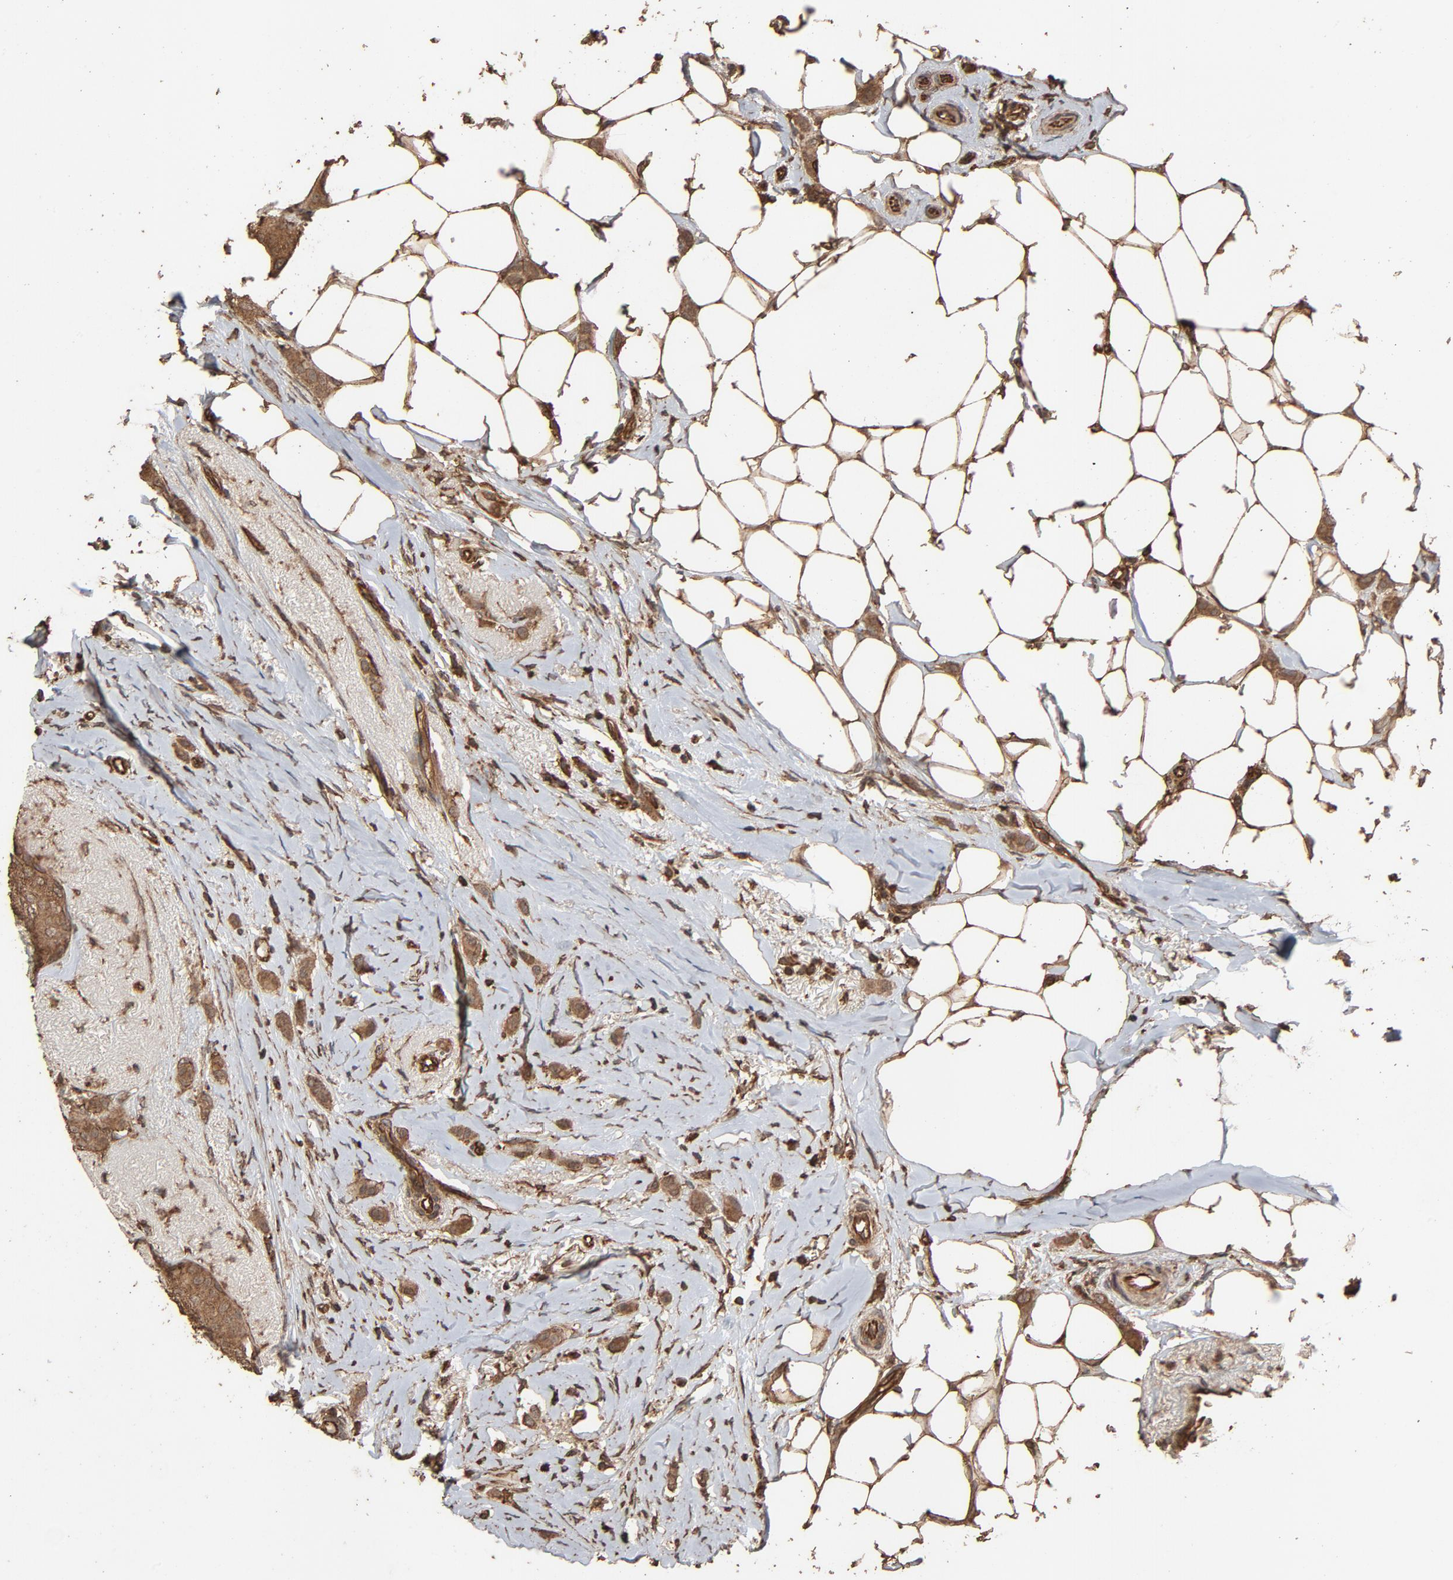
{"staining": {"intensity": "moderate", "quantity": "25%-75%", "location": "cytoplasmic/membranous"}, "tissue": "breast cancer", "cell_type": "Tumor cells", "image_type": "cancer", "snomed": [{"axis": "morphology", "description": "Lobular carcinoma"}, {"axis": "topography", "description": "Breast"}], "caption": "Immunohistochemical staining of human lobular carcinoma (breast) shows medium levels of moderate cytoplasmic/membranous positivity in about 25%-75% of tumor cells. (Stains: DAB in brown, nuclei in blue, Microscopy: brightfield microscopy at high magnification).", "gene": "RPS6KA6", "patient": {"sex": "female", "age": 55}}